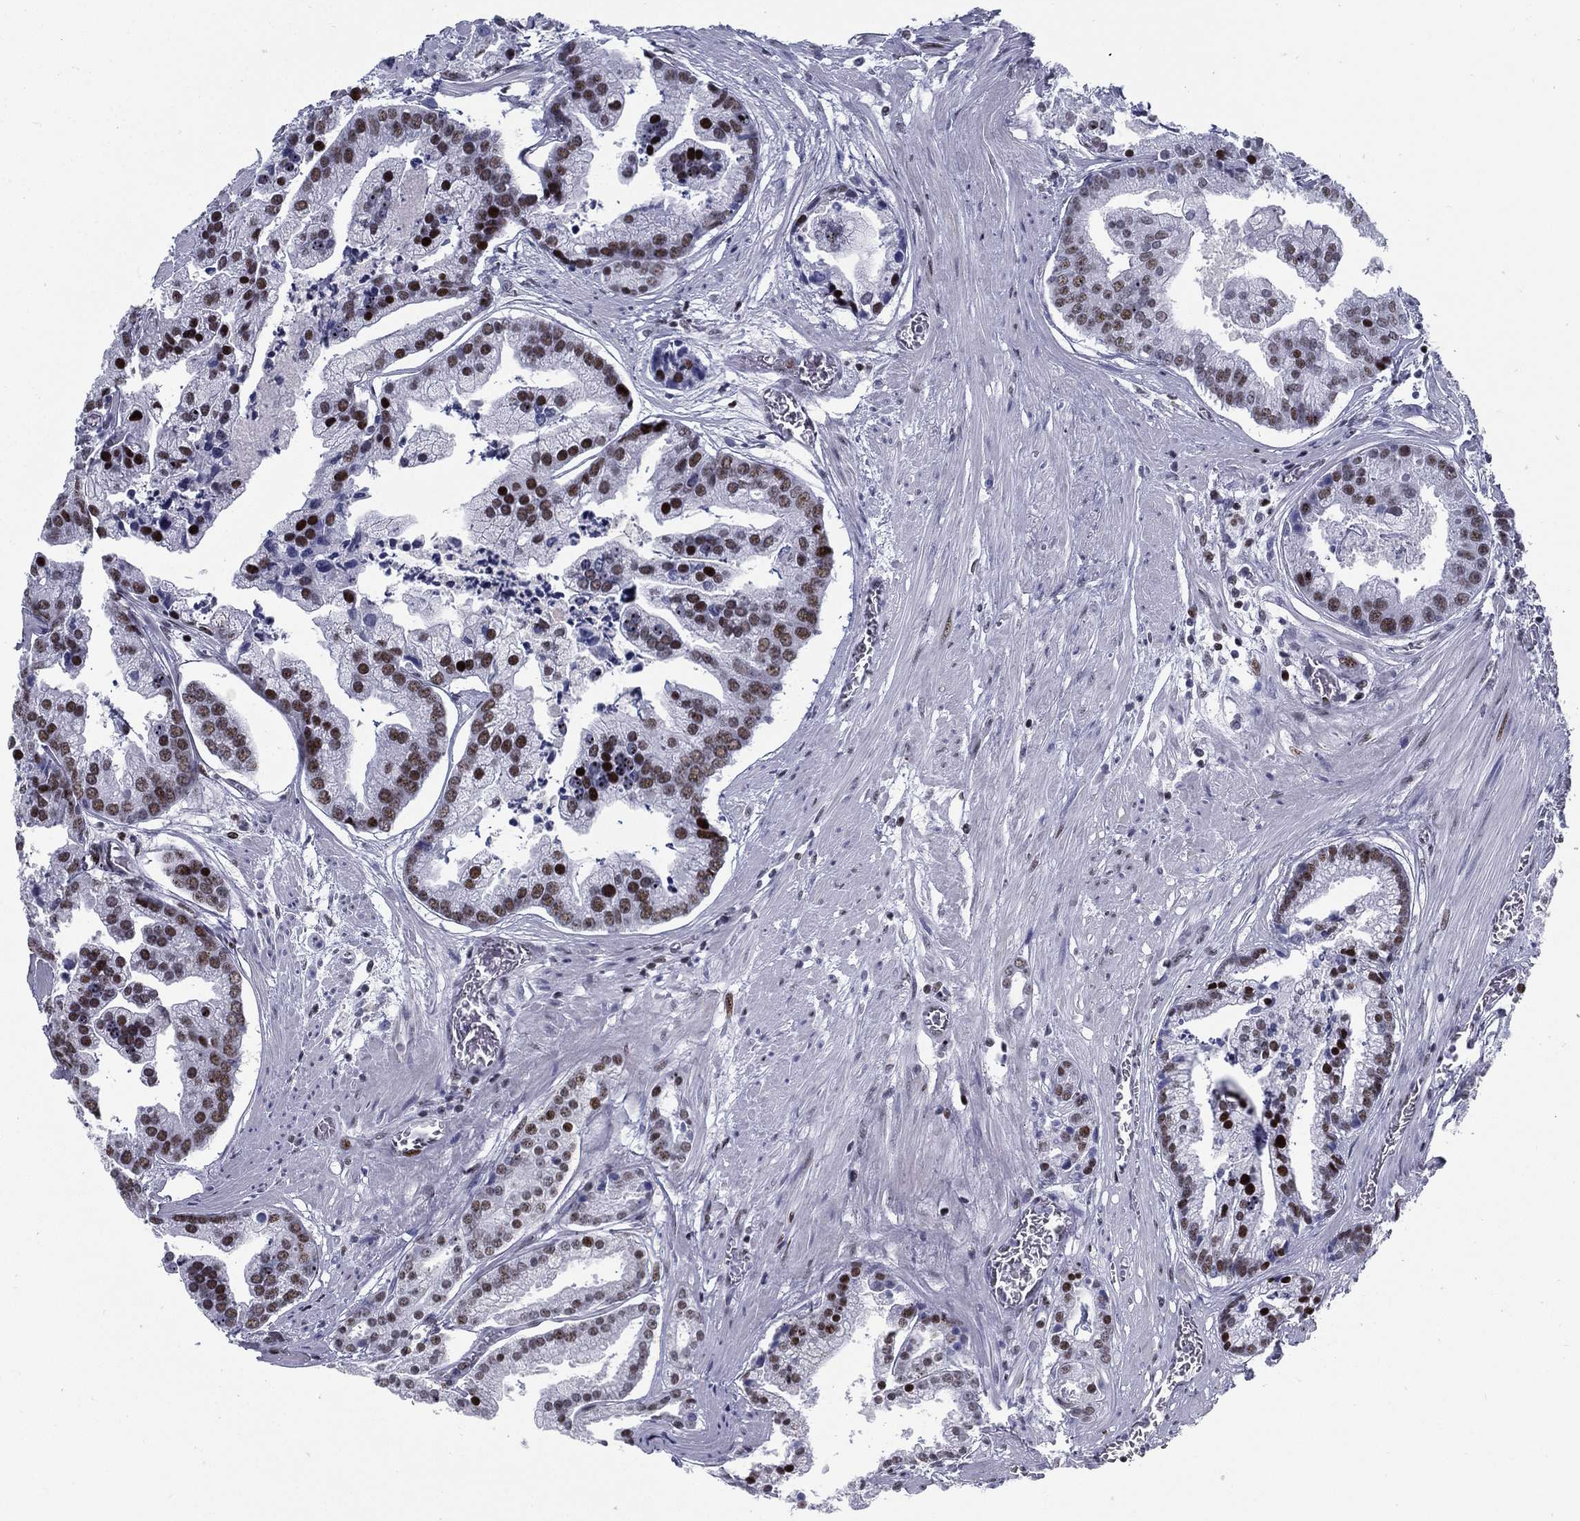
{"staining": {"intensity": "moderate", "quantity": "25%-75%", "location": "nuclear"}, "tissue": "prostate cancer", "cell_type": "Tumor cells", "image_type": "cancer", "snomed": [{"axis": "morphology", "description": "Adenocarcinoma, NOS"}, {"axis": "topography", "description": "Prostate and seminal vesicle, NOS"}, {"axis": "topography", "description": "Prostate"}], "caption": "Protein positivity by IHC displays moderate nuclear expression in about 25%-75% of tumor cells in prostate cancer. Nuclei are stained in blue.", "gene": "CYB561D2", "patient": {"sex": "male", "age": 44}}